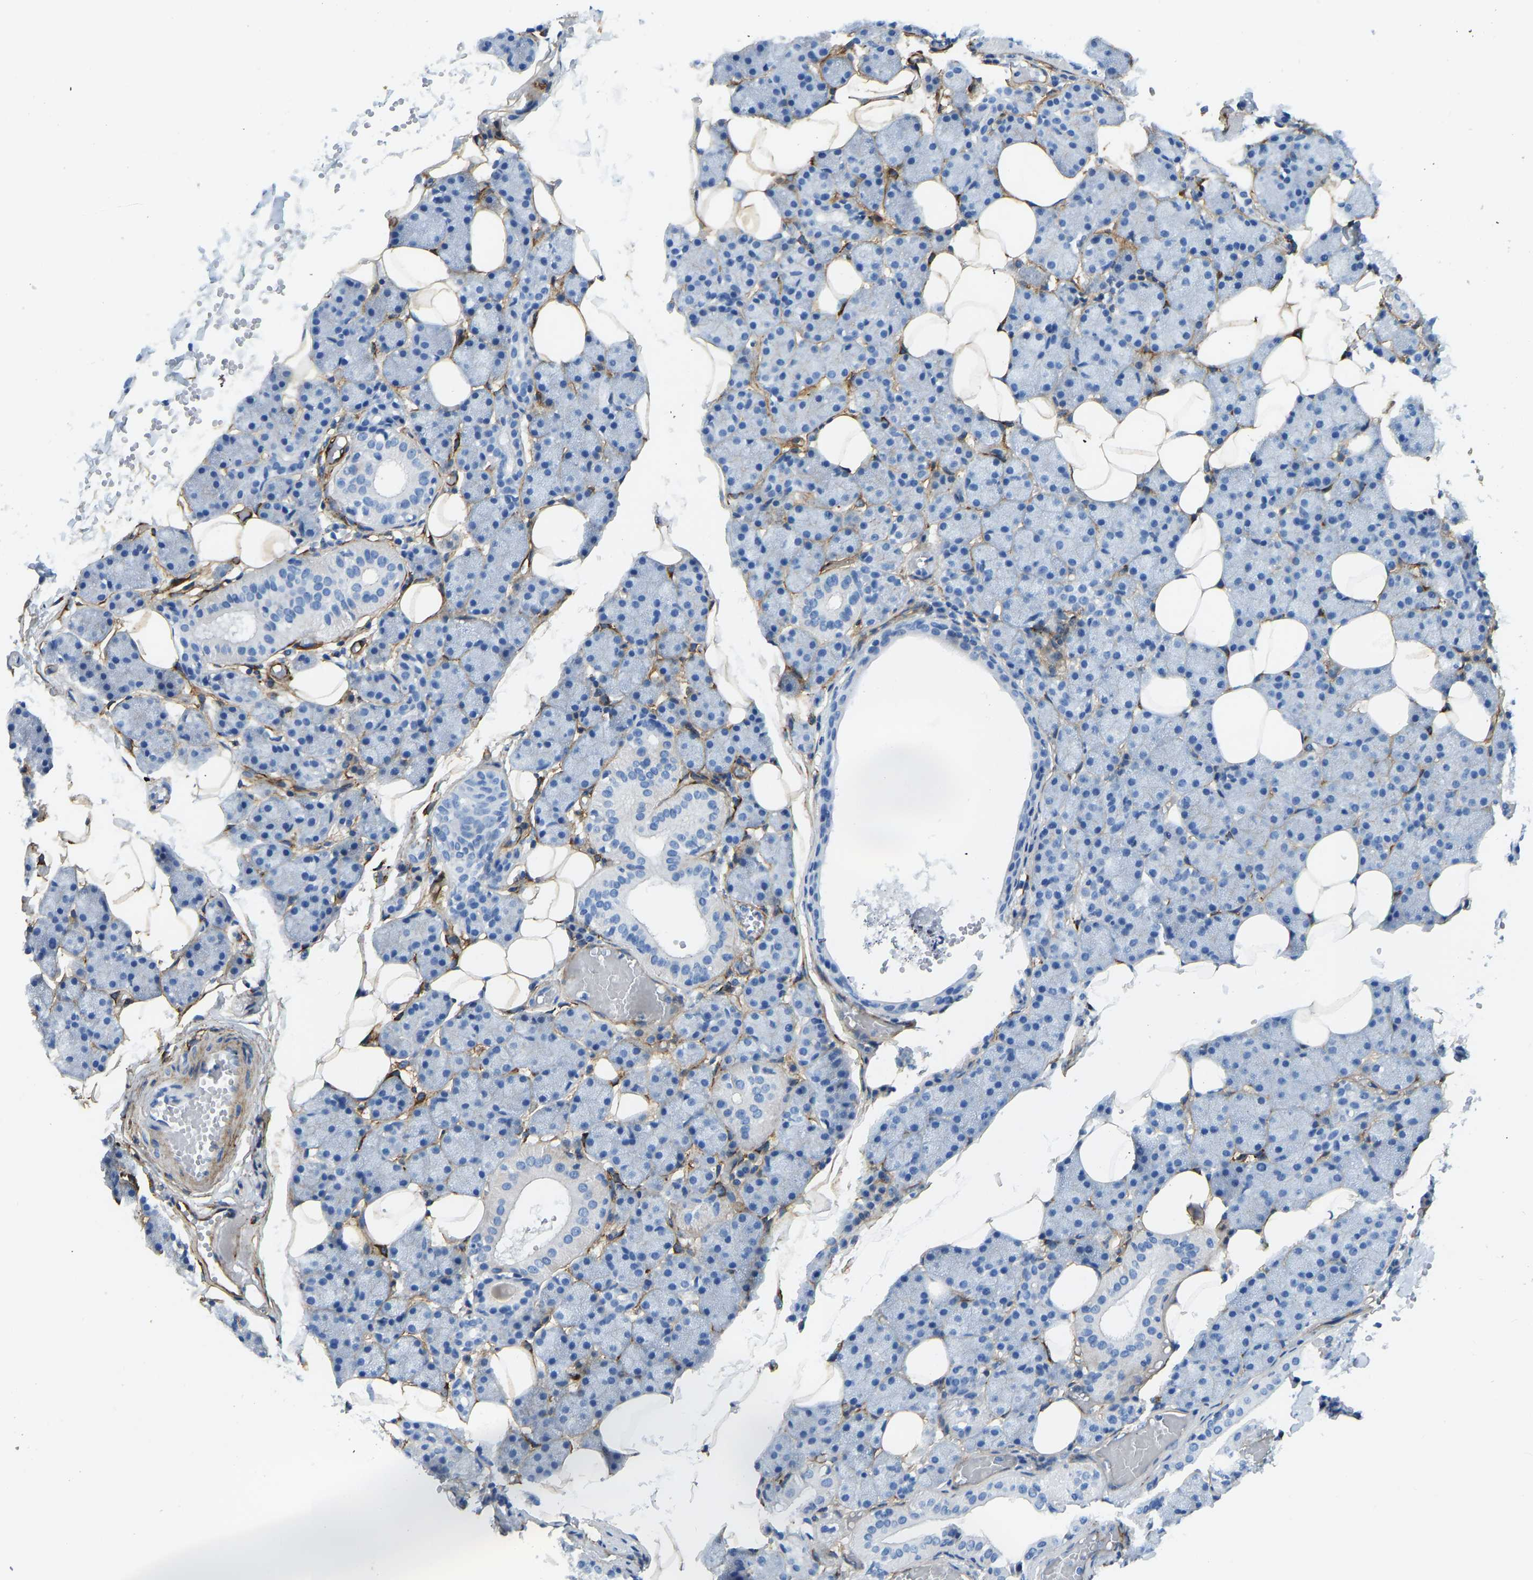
{"staining": {"intensity": "negative", "quantity": "none", "location": "none"}, "tissue": "salivary gland", "cell_type": "Glandular cells", "image_type": "normal", "snomed": [{"axis": "morphology", "description": "Normal tissue, NOS"}, {"axis": "topography", "description": "Salivary gland"}], "caption": "DAB (3,3'-diaminobenzidine) immunohistochemical staining of benign salivary gland shows no significant expression in glandular cells. The staining is performed using DAB (3,3'-diaminobenzidine) brown chromogen with nuclei counter-stained in using hematoxylin.", "gene": "COL15A1", "patient": {"sex": "female", "age": 33}}